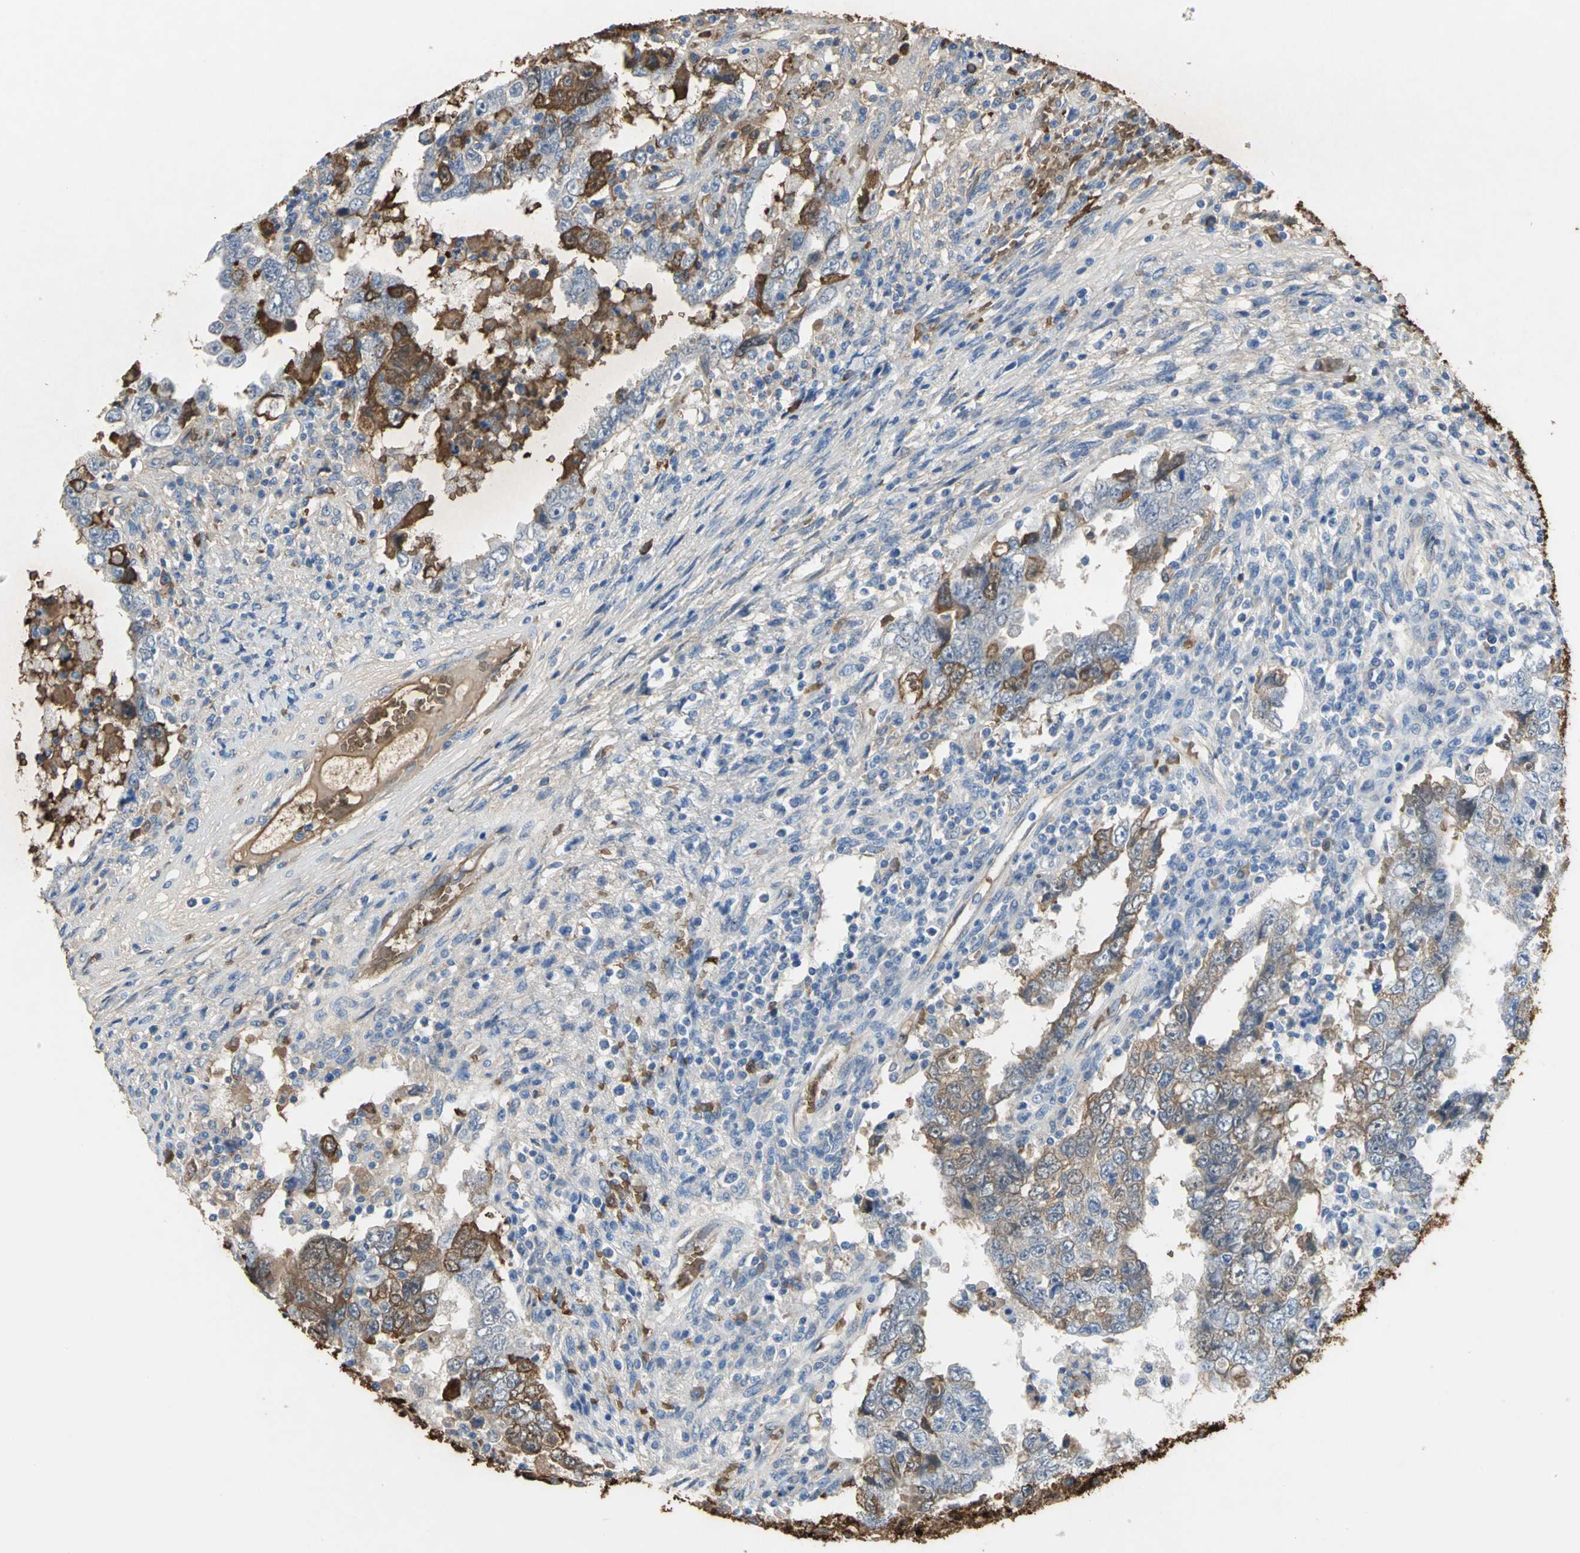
{"staining": {"intensity": "strong", "quantity": "25%-75%", "location": "cytoplasmic/membranous"}, "tissue": "testis cancer", "cell_type": "Tumor cells", "image_type": "cancer", "snomed": [{"axis": "morphology", "description": "Carcinoma, Embryonal, NOS"}, {"axis": "topography", "description": "Testis"}], "caption": "Immunohistochemical staining of testis cancer (embryonal carcinoma) shows high levels of strong cytoplasmic/membranous protein staining in about 25%-75% of tumor cells. (DAB (3,3'-diaminobenzidine) IHC with brightfield microscopy, high magnification).", "gene": "TREM1", "patient": {"sex": "male", "age": 26}}